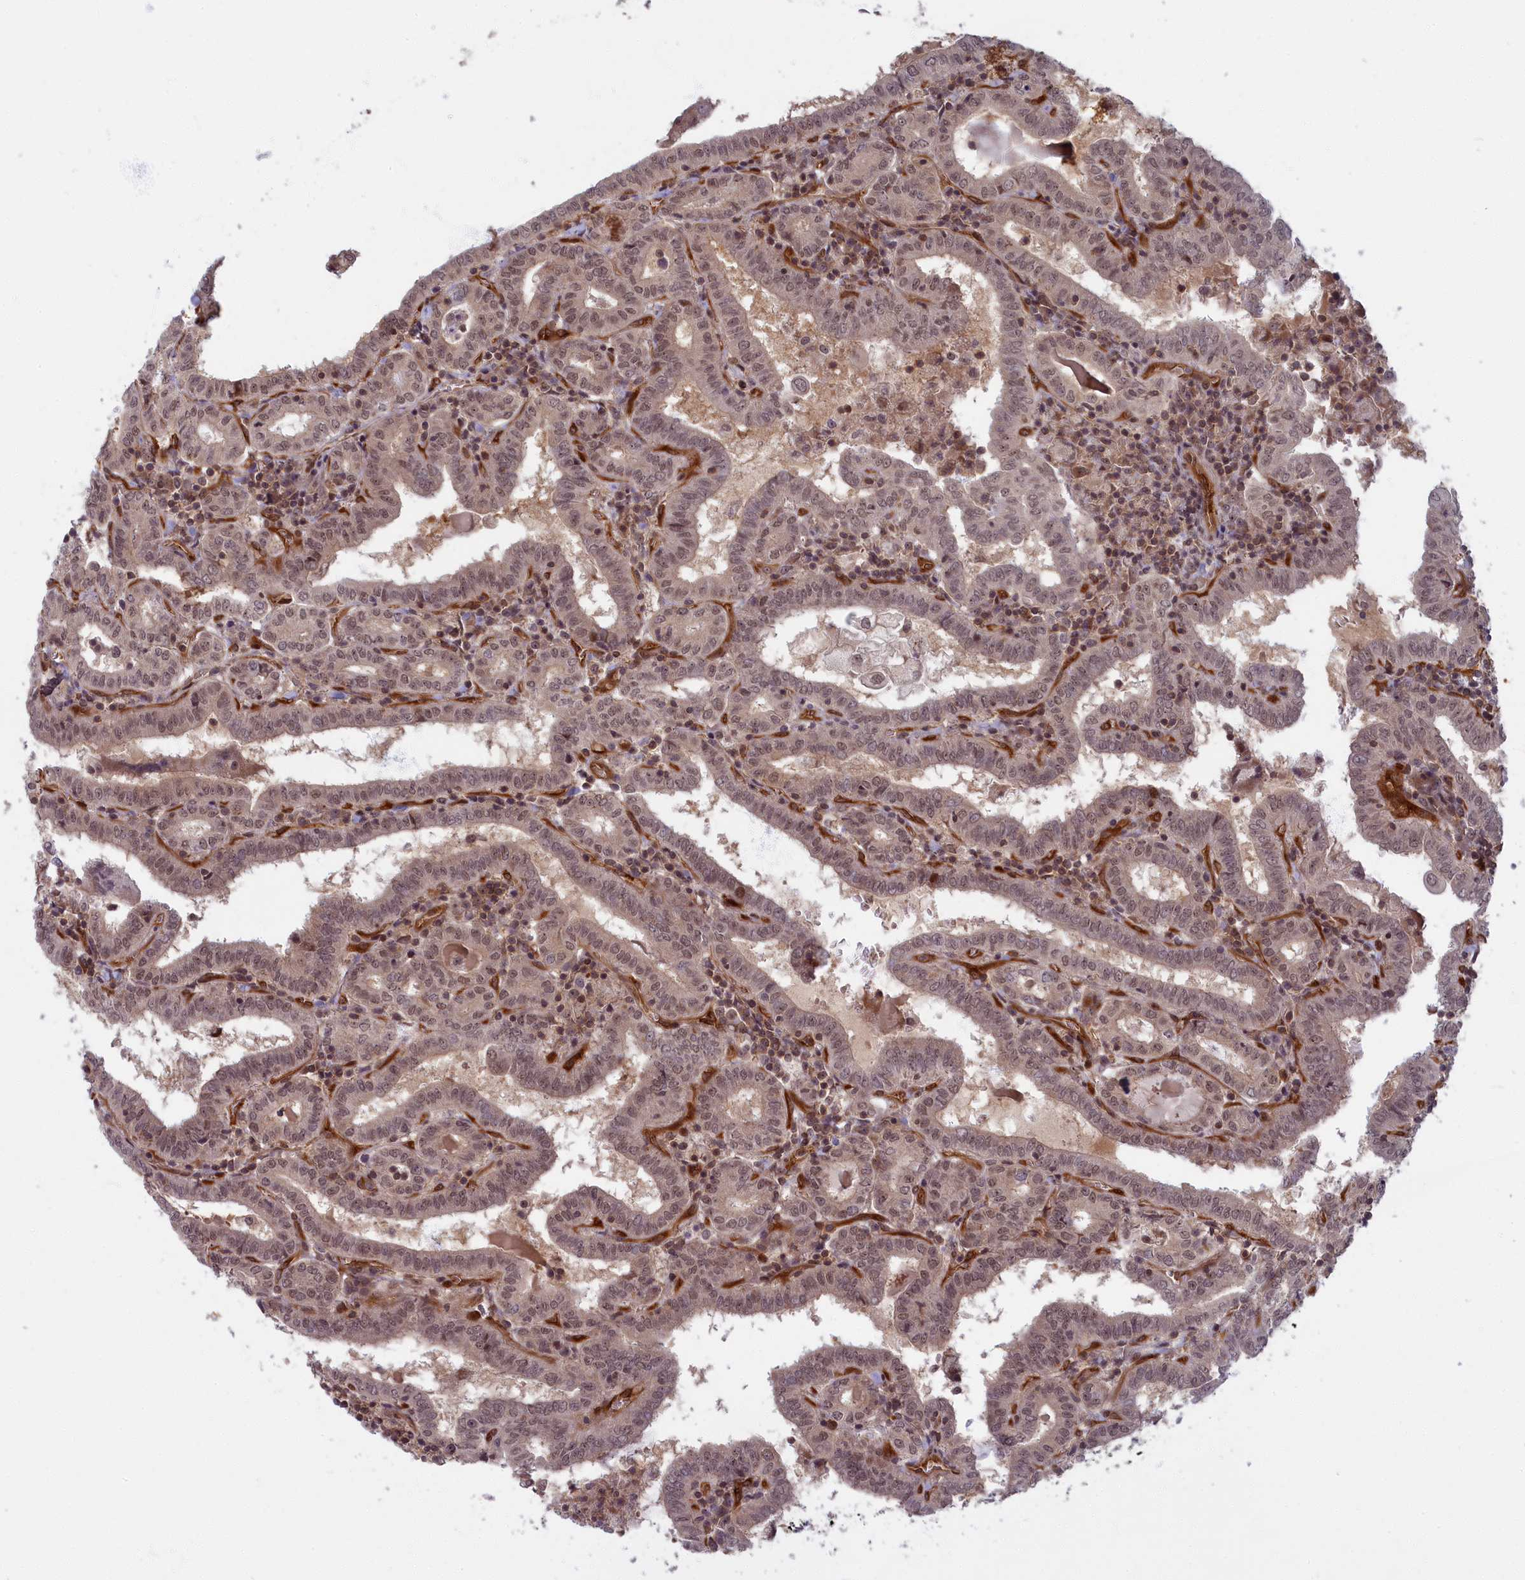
{"staining": {"intensity": "moderate", "quantity": ">75%", "location": "nuclear"}, "tissue": "thyroid cancer", "cell_type": "Tumor cells", "image_type": "cancer", "snomed": [{"axis": "morphology", "description": "Papillary adenocarcinoma, NOS"}, {"axis": "topography", "description": "Thyroid gland"}], "caption": "There is medium levels of moderate nuclear positivity in tumor cells of papillary adenocarcinoma (thyroid), as demonstrated by immunohistochemical staining (brown color).", "gene": "SNRK", "patient": {"sex": "female", "age": 72}}